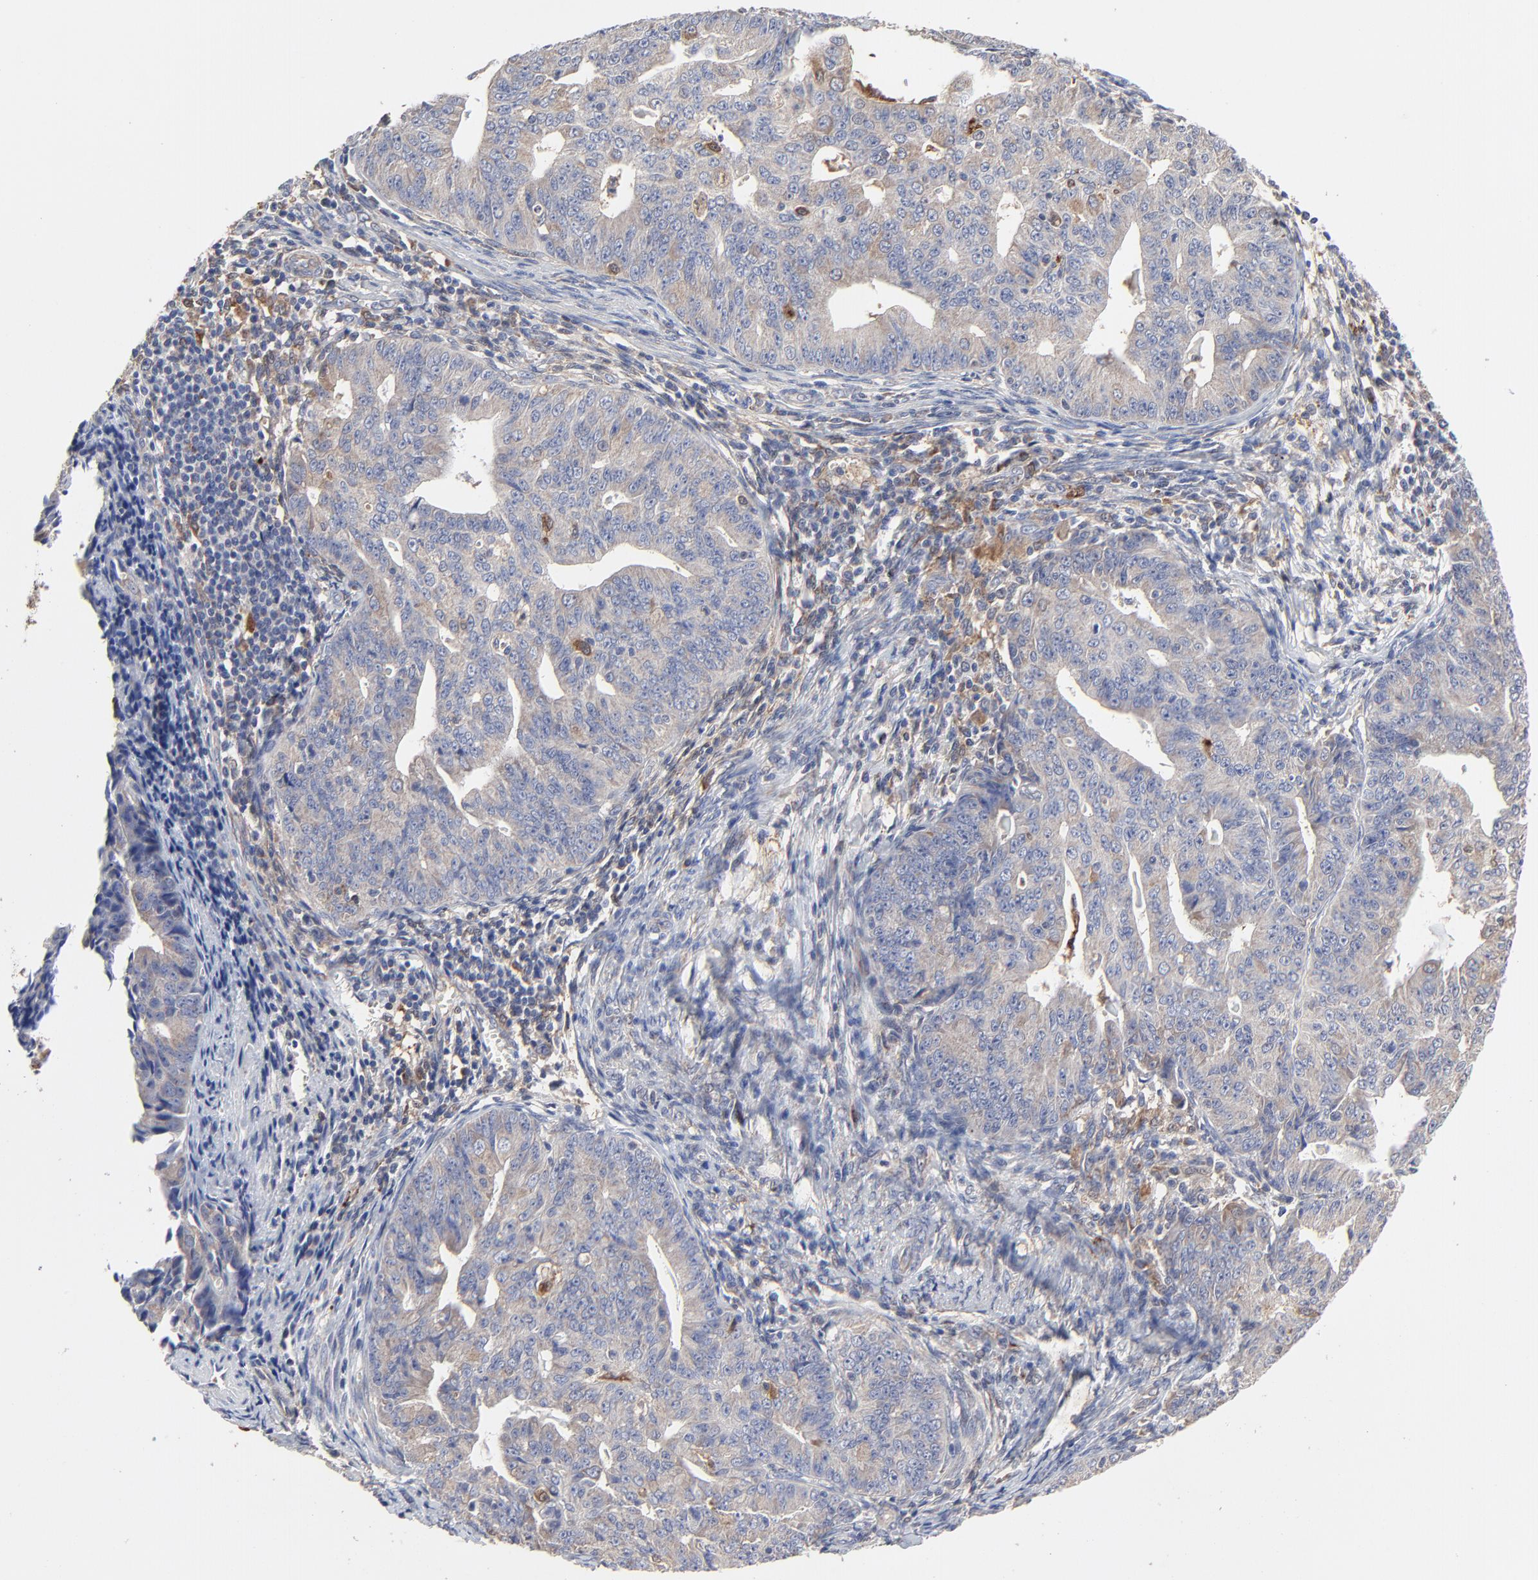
{"staining": {"intensity": "moderate", "quantity": ">75%", "location": "cytoplasmic/membranous"}, "tissue": "endometrial cancer", "cell_type": "Tumor cells", "image_type": "cancer", "snomed": [{"axis": "morphology", "description": "Adenocarcinoma, NOS"}, {"axis": "topography", "description": "Endometrium"}], "caption": "Endometrial cancer (adenocarcinoma) stained with a brown dye demonstrates moderate cytoplasmic/membranous positive staining in approximately >75% of tumor cells.", "gene": "LGALS3", "patient": {"sex": "female", "age": 56}}